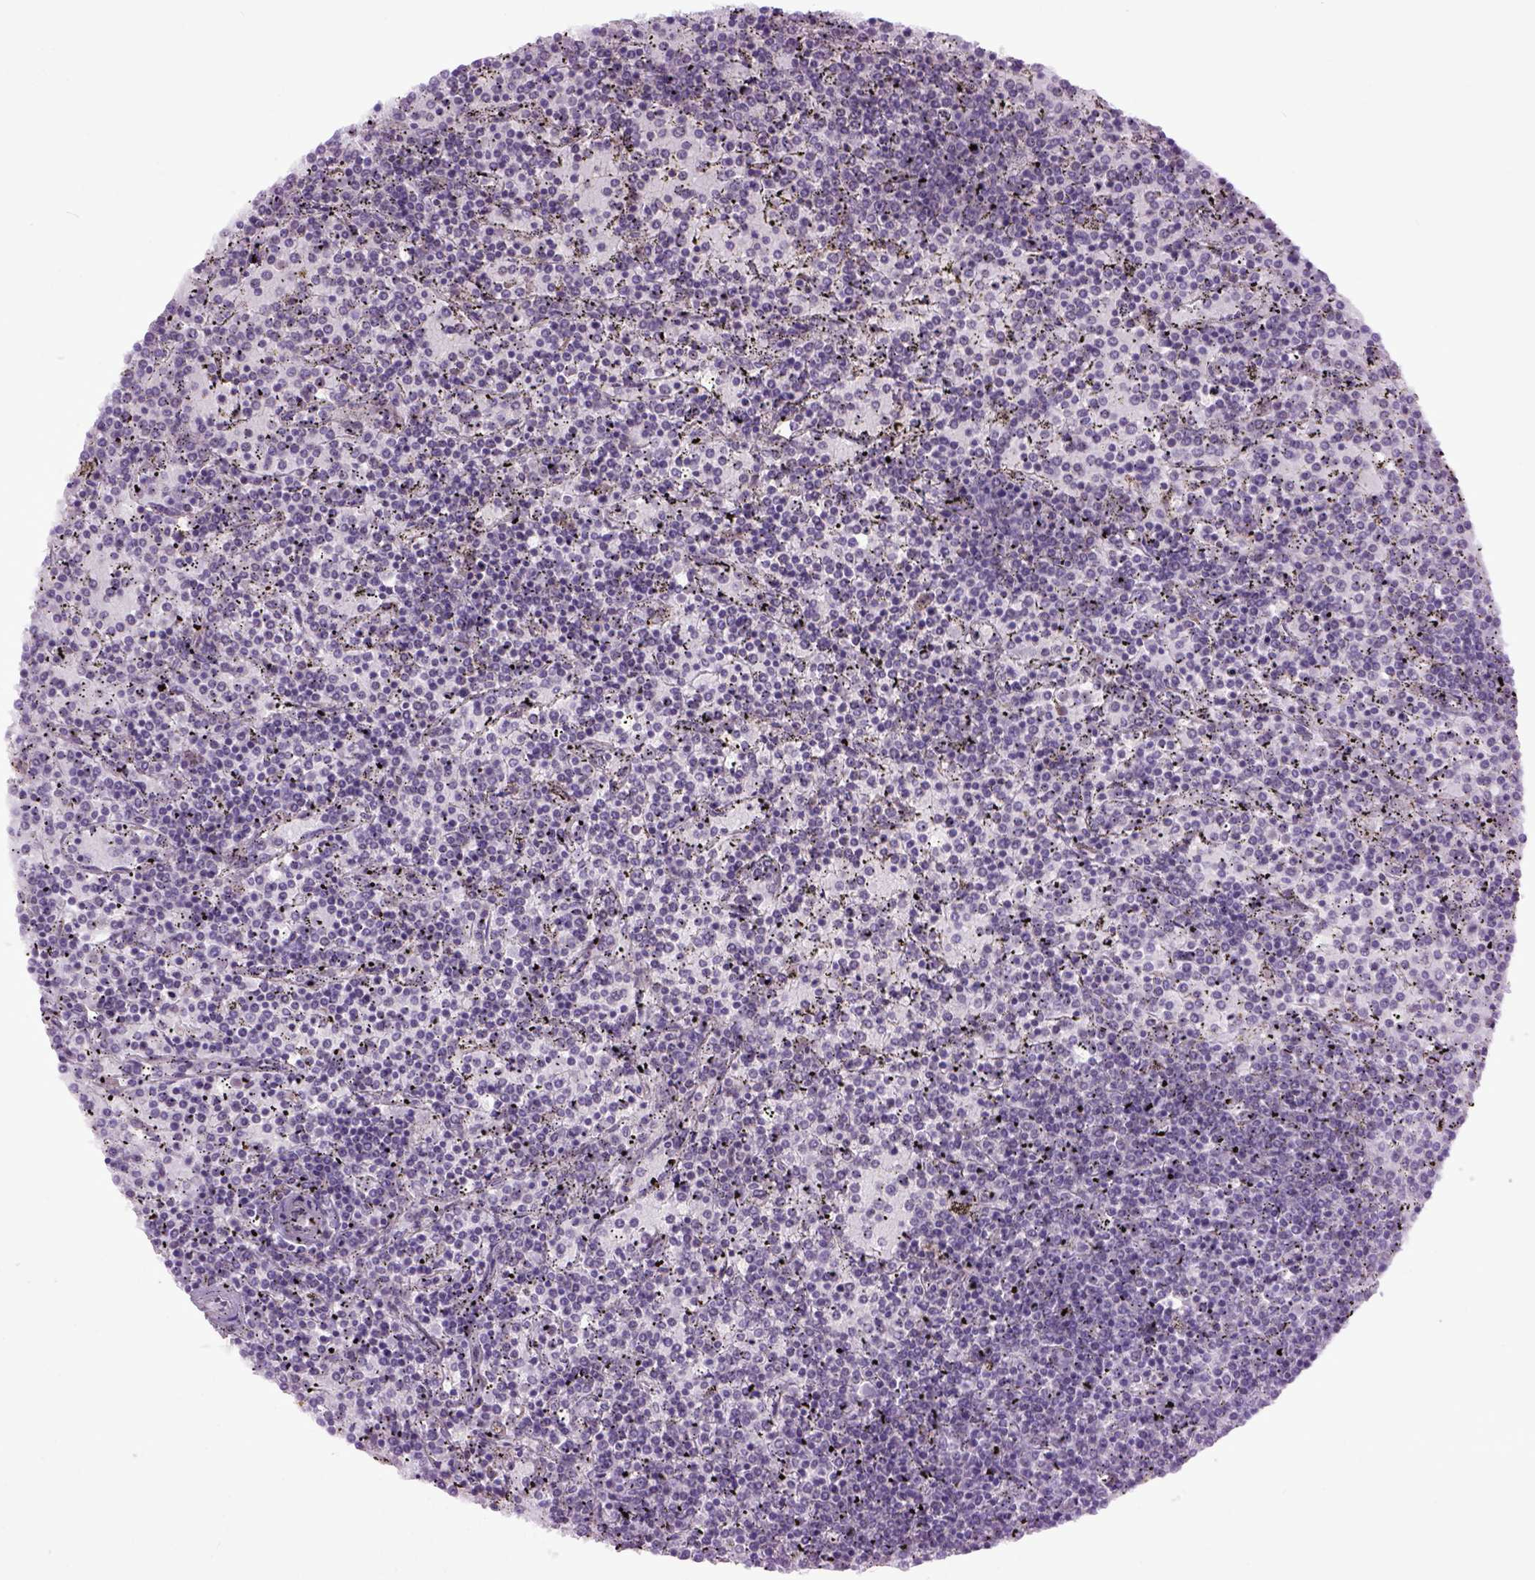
{"staining": {"intensity": "negative", "quantity": "none", "location": "none"}, "tissue": "lymphoma", "cell_type": "Tumor cells", "image_type": "cancer", "snomed": [{"axis": "morphology", "description": "Malignant lymphoma, non-Hodgkin's type, Low grade"}, {"axis": "topography", "description": "Spleen"}], "caption": "Protein analysis of low-grade malignant lymphoma, non-Hodgkin's type exhibits no significant positivity in tumor cells. (Immunohistochemistry, brightfield microscopy, high magnification).", "gene": "EMILIN3", "patient": {"sex": "female", "age": 77}}